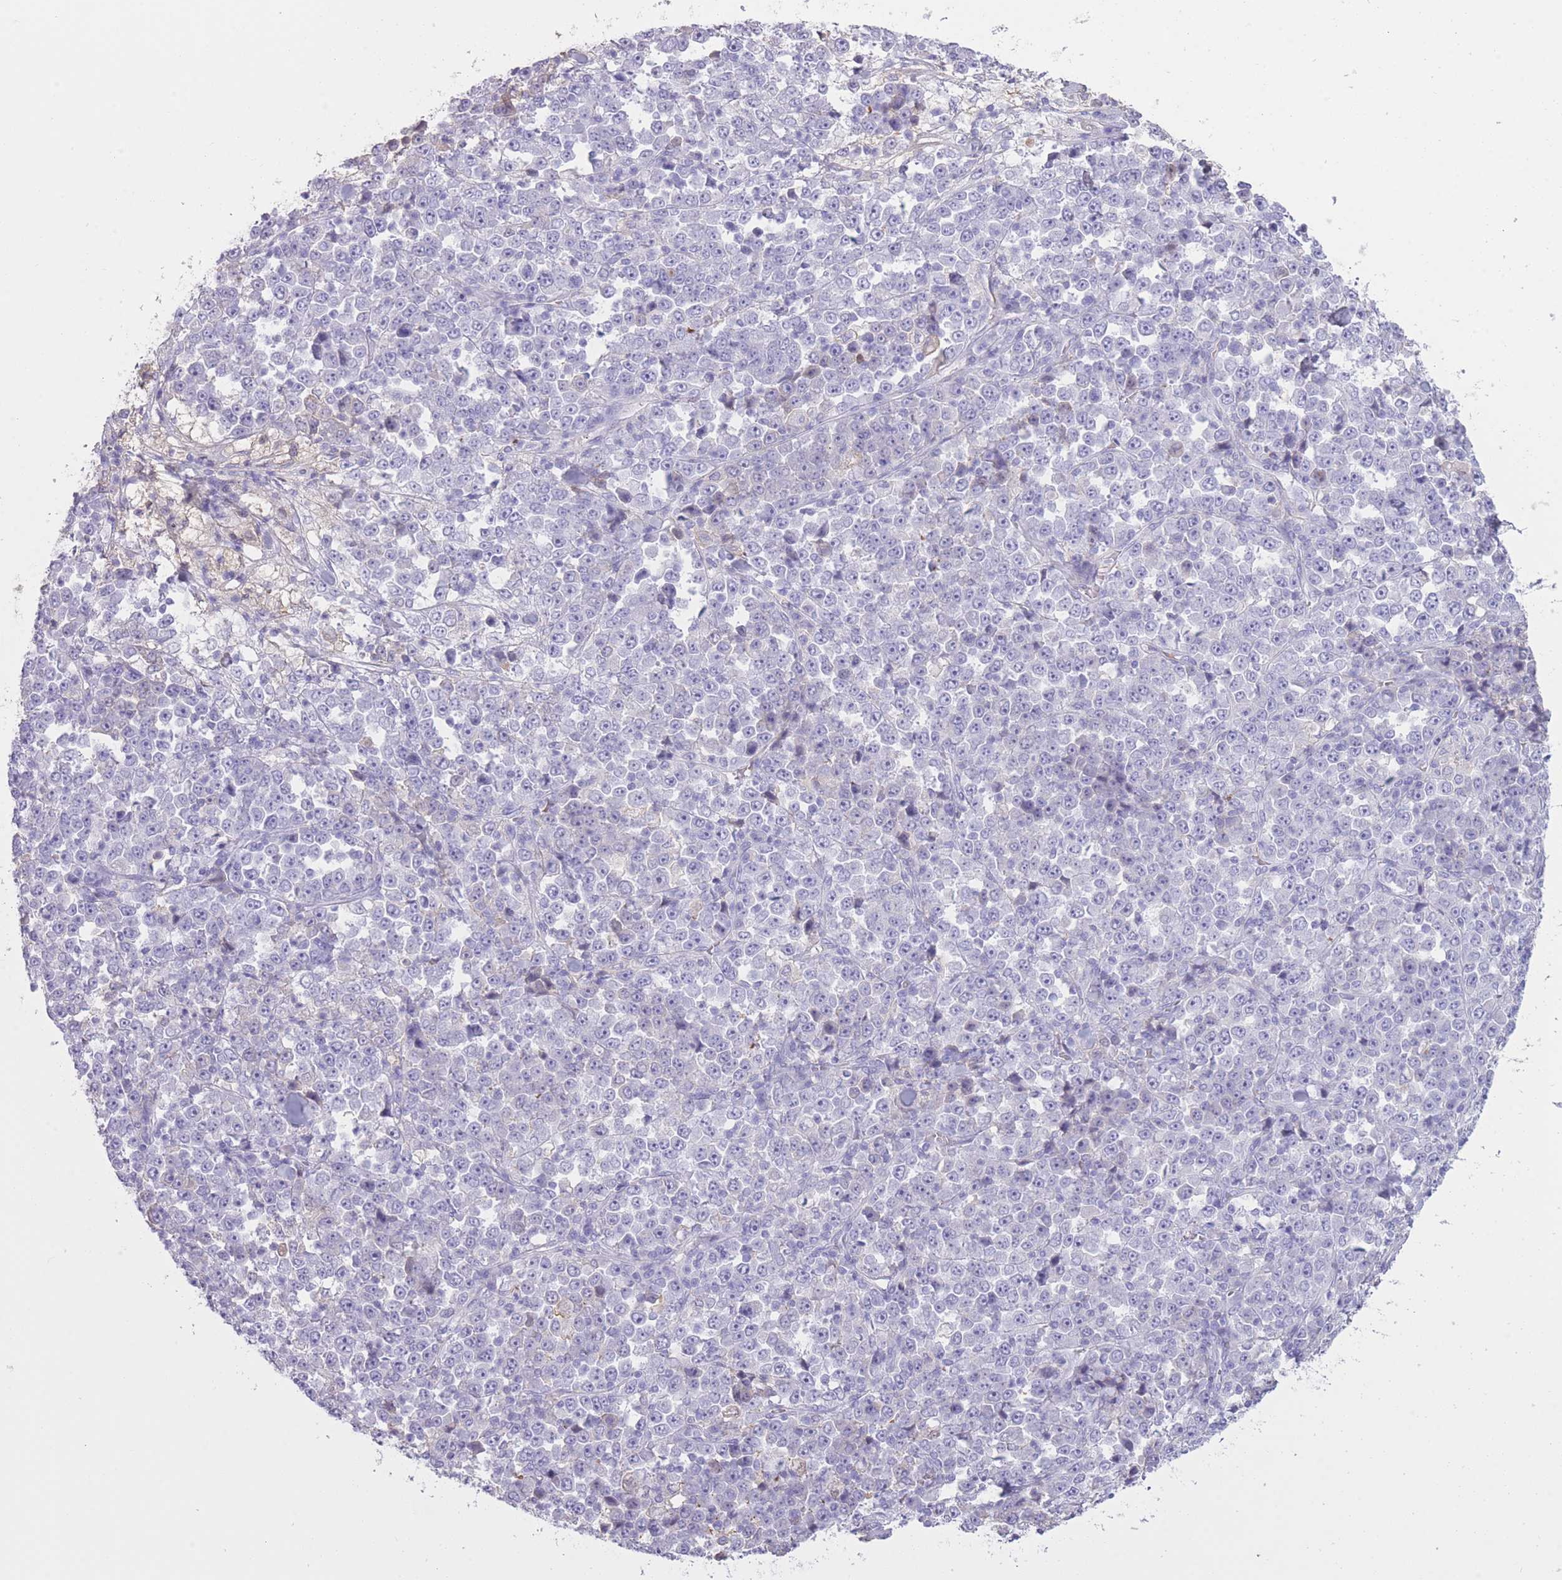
{"staining": {"intensity": "negative", "quantity": "none", "location": "none"}, "tissue": "stomach cancer", "cell_type": "Tumor cells", "image_type": "cancer", "snomed": [{"axis": "morphology", "description": "Normal tissue, NOS"}, {"axis": "morphology", "description": "Adenocarcinoma, NOS"}, {"axis": "topography", "description": "Stomach, upper"}, {"axis": "topography", "description": "Stomach"}], "caption": "Immunohistochemical staining of human stomach cancer (adenocarcinoma) displays no significant staining in tumor cells.", "gene": "AP3S2", "patient": {"sex": "male", "age": 59}}